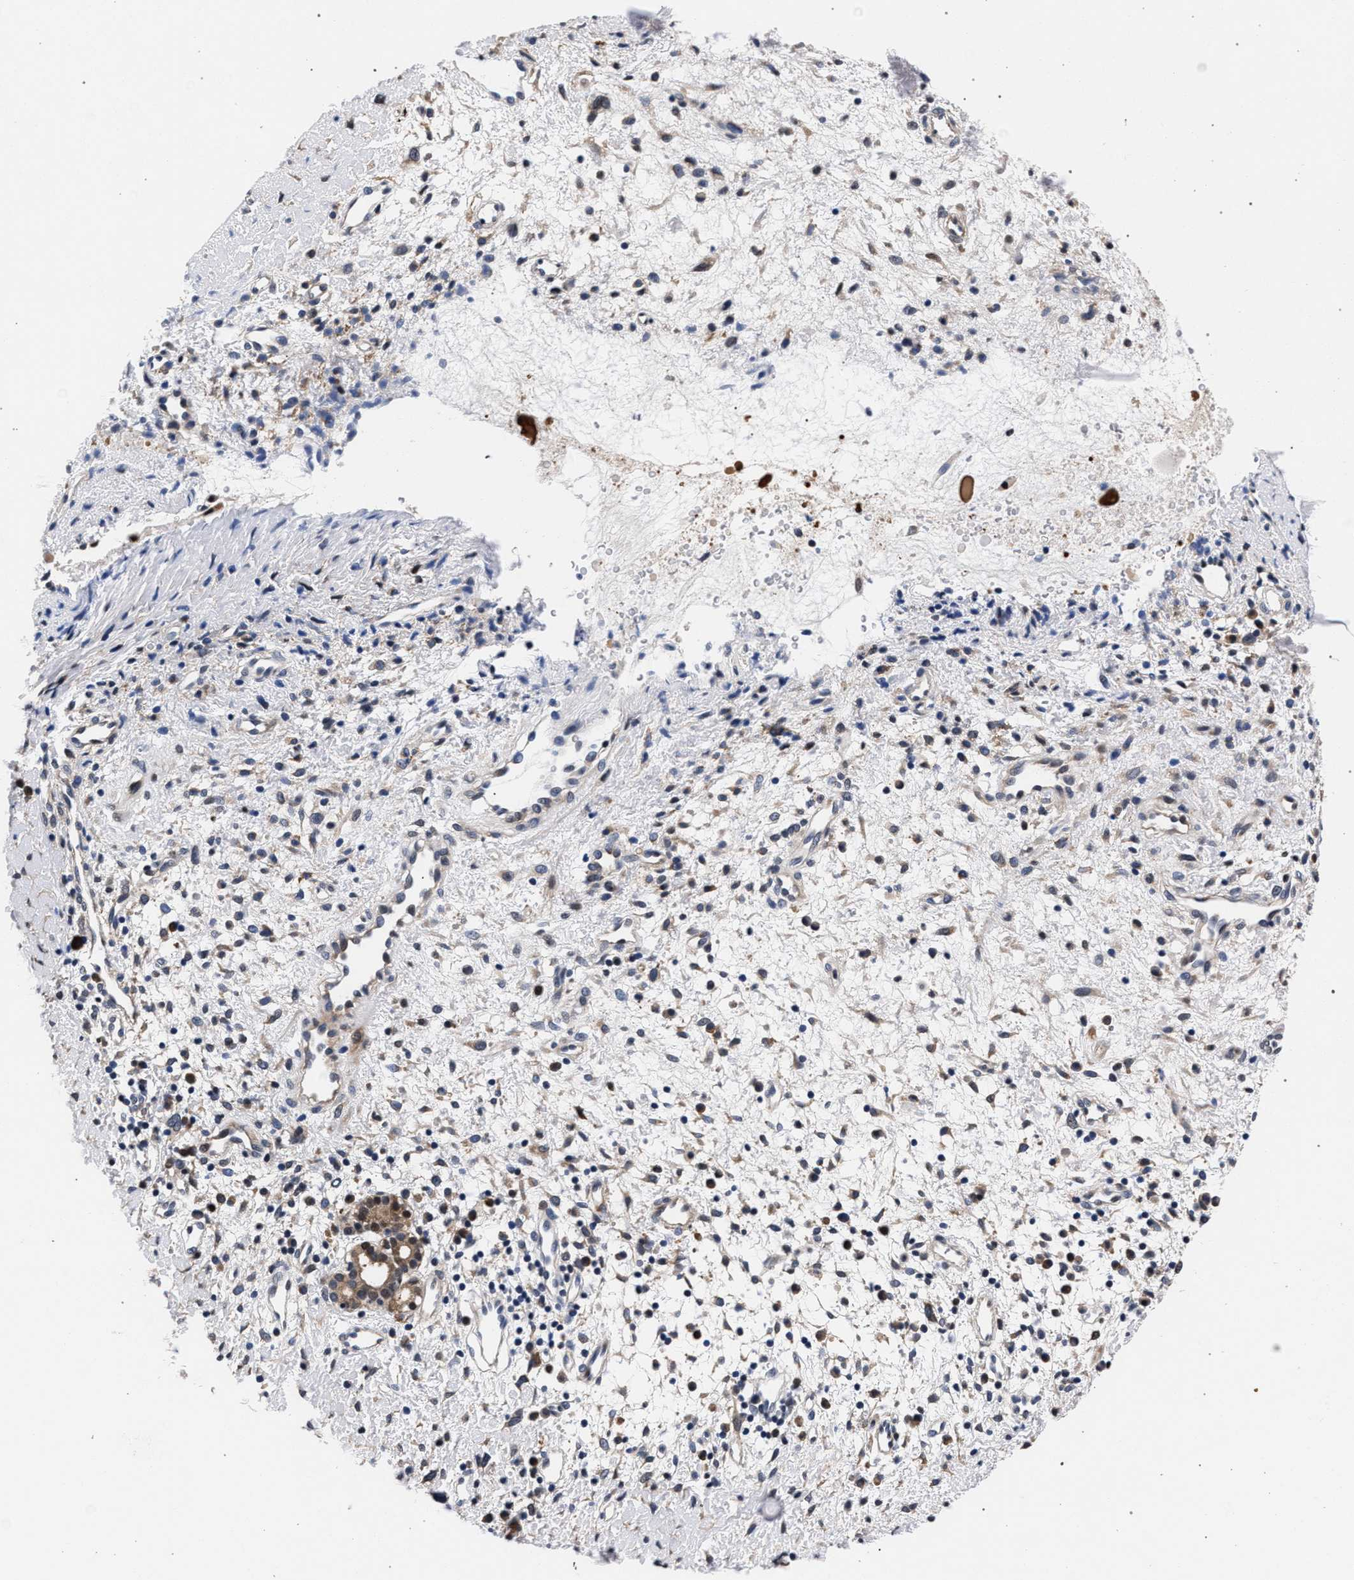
{"staining": {"intensity": "moderate", "quantity": "25%-75%", "location": "cytoplasmic/membranous,nuclear"}, "tissue": "nasopharynx", "cell_type": "Respiratory epithelial cells", "image_type": "normal", "snomed": [{"axis": "morphology", "description": "Normal tissue, NOS"}, {"axis": "topography", "description": "Nasopharynx"}], "caption": "Immunohistochemical staining of benign nasopharynx reveals medium levels of moderate cytoplasmic/membranous,nuclear expression in about 25%-75% of respiratory epithelial cells. (Brightfield microscopy of DAB IHC at high magnification).", "gene": "ZNF462", "patient": {"sex": "male", "age": 22}}